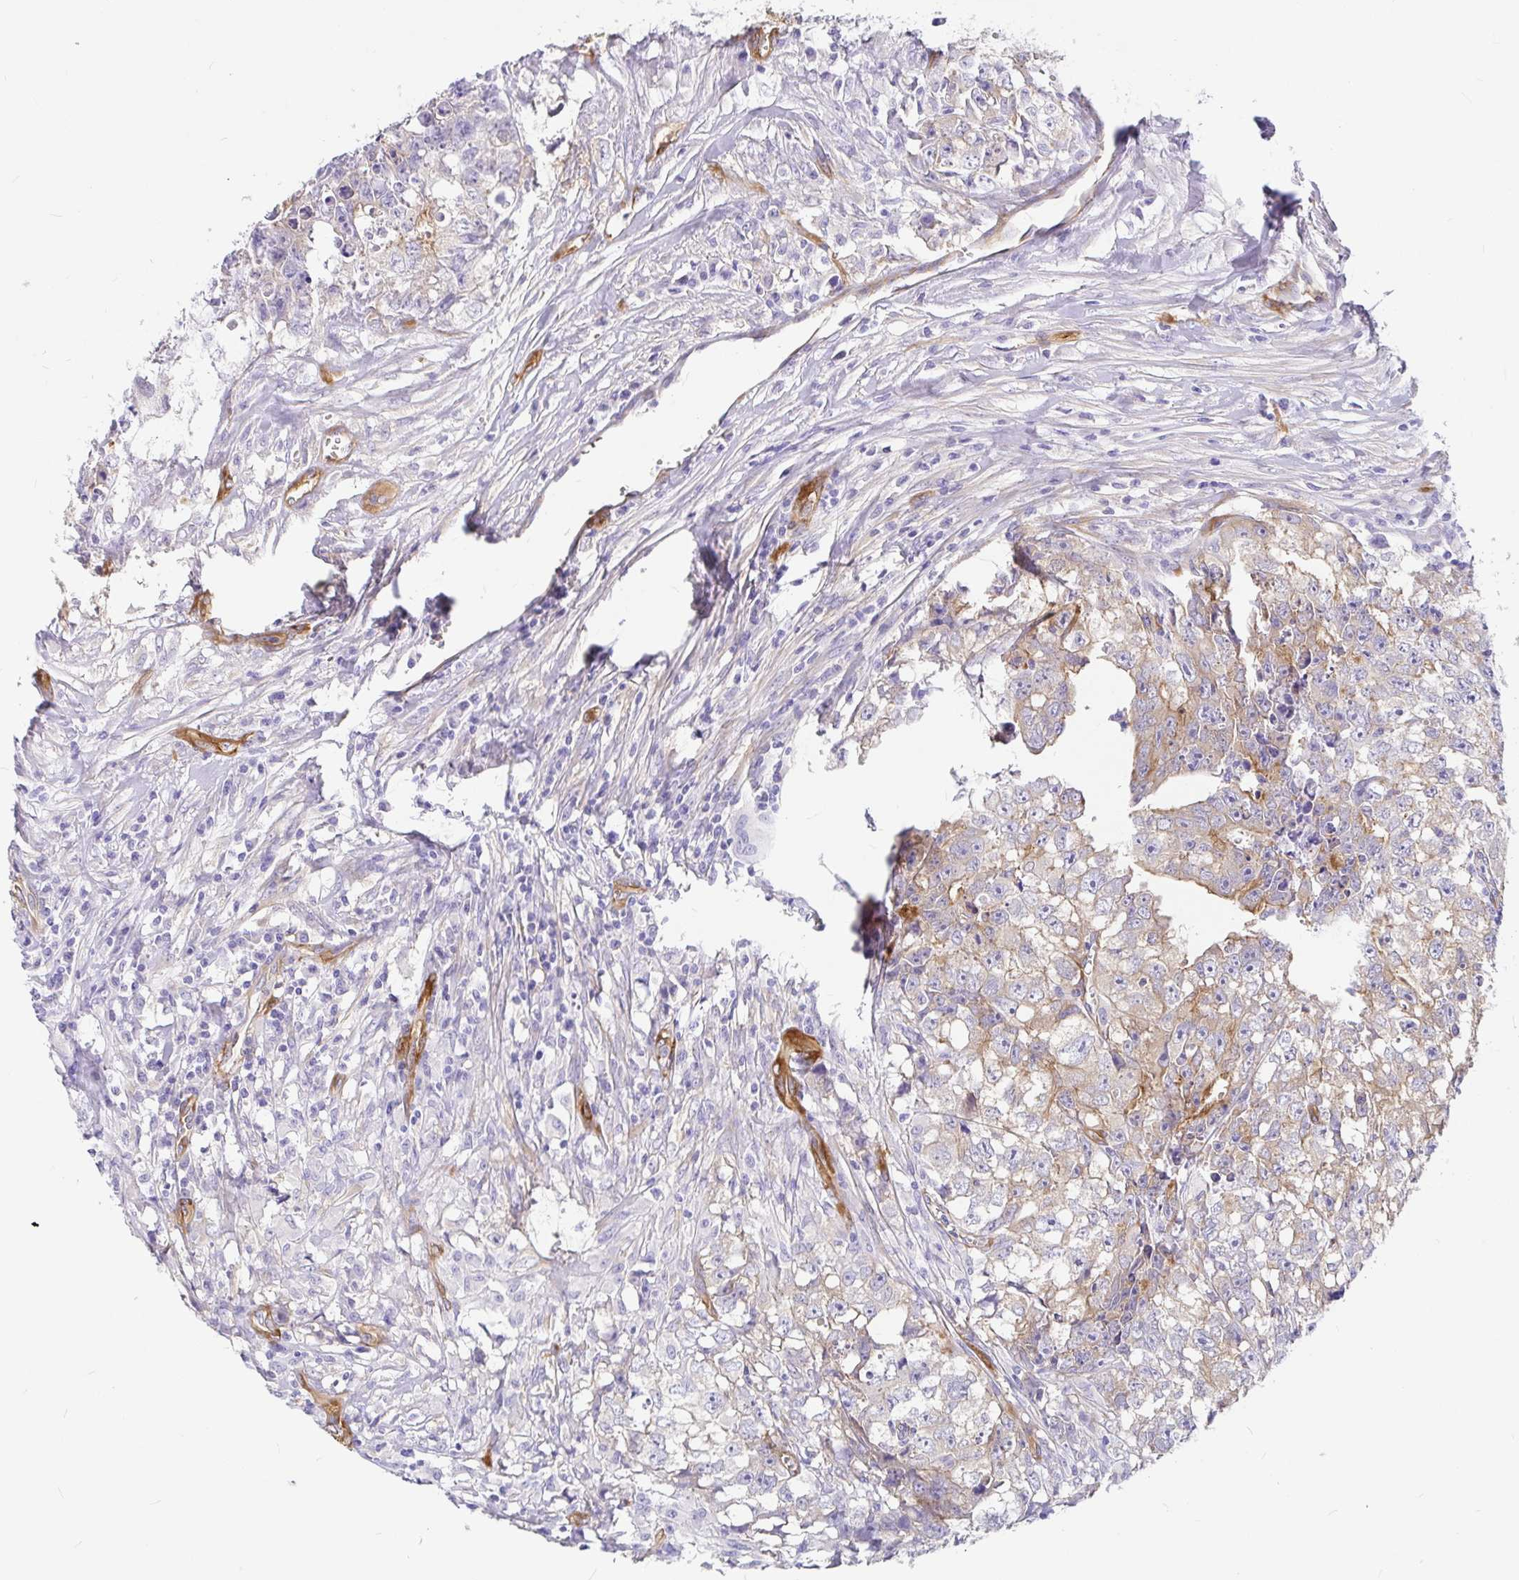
{"staining": {"intensity": "weak", "quantity": "<25%", "location": "cytoplasmic/membranous"}, "tissue": "testis cancer", "cell_type": "Tumor cells", "image_type": "cancer", "snomed": [{"axis": "morphology", "description": "Carcinoma, Embryonal, NOS"}, {"axis": "morphology", "description": "Teratoma, malignant, NOS"}, {"axis": "topography", "description": "Testis"}], "caption": "Protein analysis of testis embryonal carcinoma demonstrates no significant positivity in tumor cells.", "gene": "MYO1B", "patient": {"sex": "male", "age": 24}}